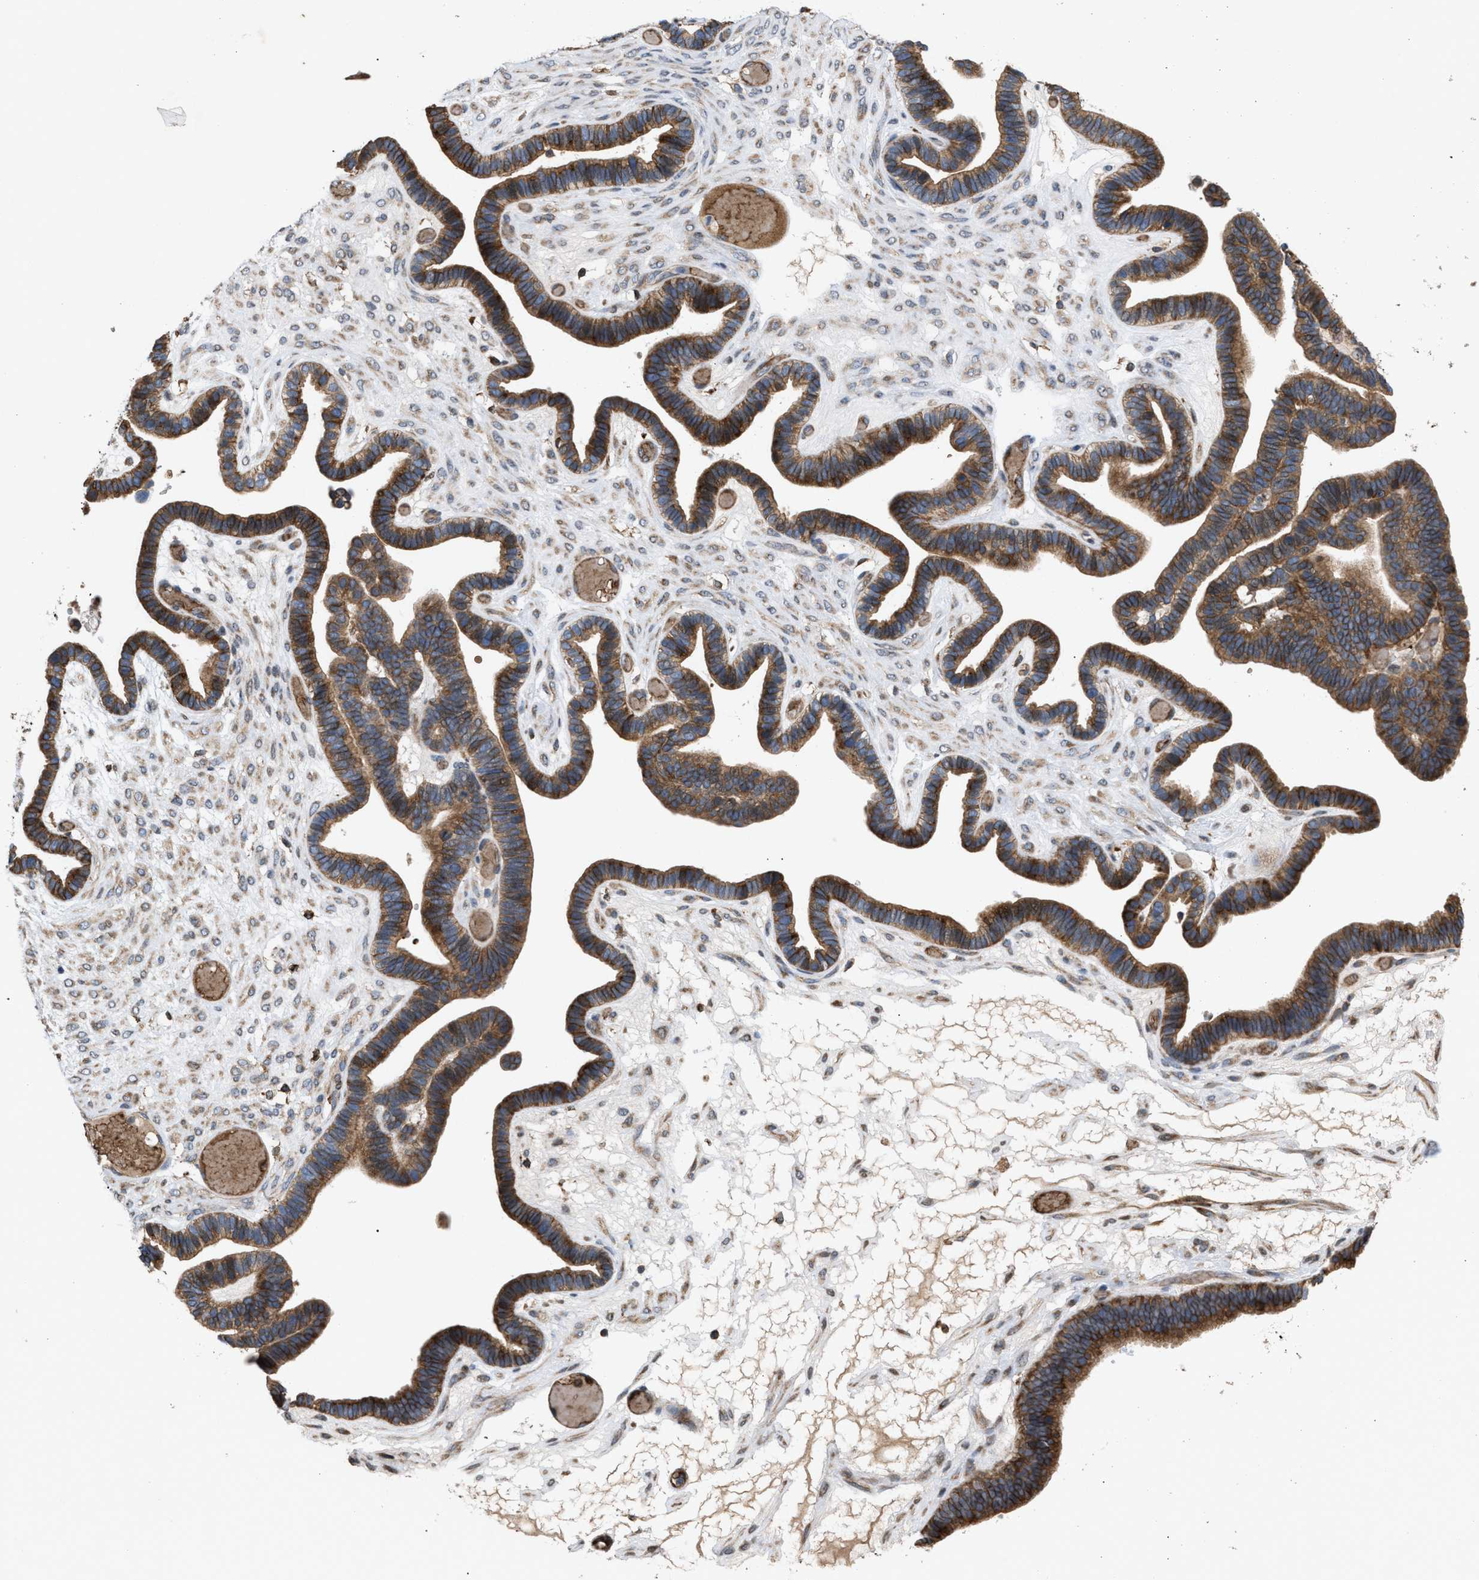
{"staining": {"intensity": "moderate", "quantity": ">75%", "location": "cytoplasmic/membranous"}, "tissue": "ovarian cancer", "cell_type": "Tumor cells", "image_type": "cancer", "snomed": [{"axis": "morphology", "description": "Cystadenocarcinoma, serous, NOS"}, {"axis": "topography", "description": "Ovary"}], "caption": "Immunohistochemistry image of neoplastic tissue: human serous cystadenocarcinoma (ovarian) stained using immunohistochemistry exhibits medium levels of moderate protein expression localized specifically in the cytoplasmic/membranous of tumor cells, appearing as a cytoplasmic/membranous brown color.", "gene": "GCC1", "patient": {"sex": "female", "age": 56}}